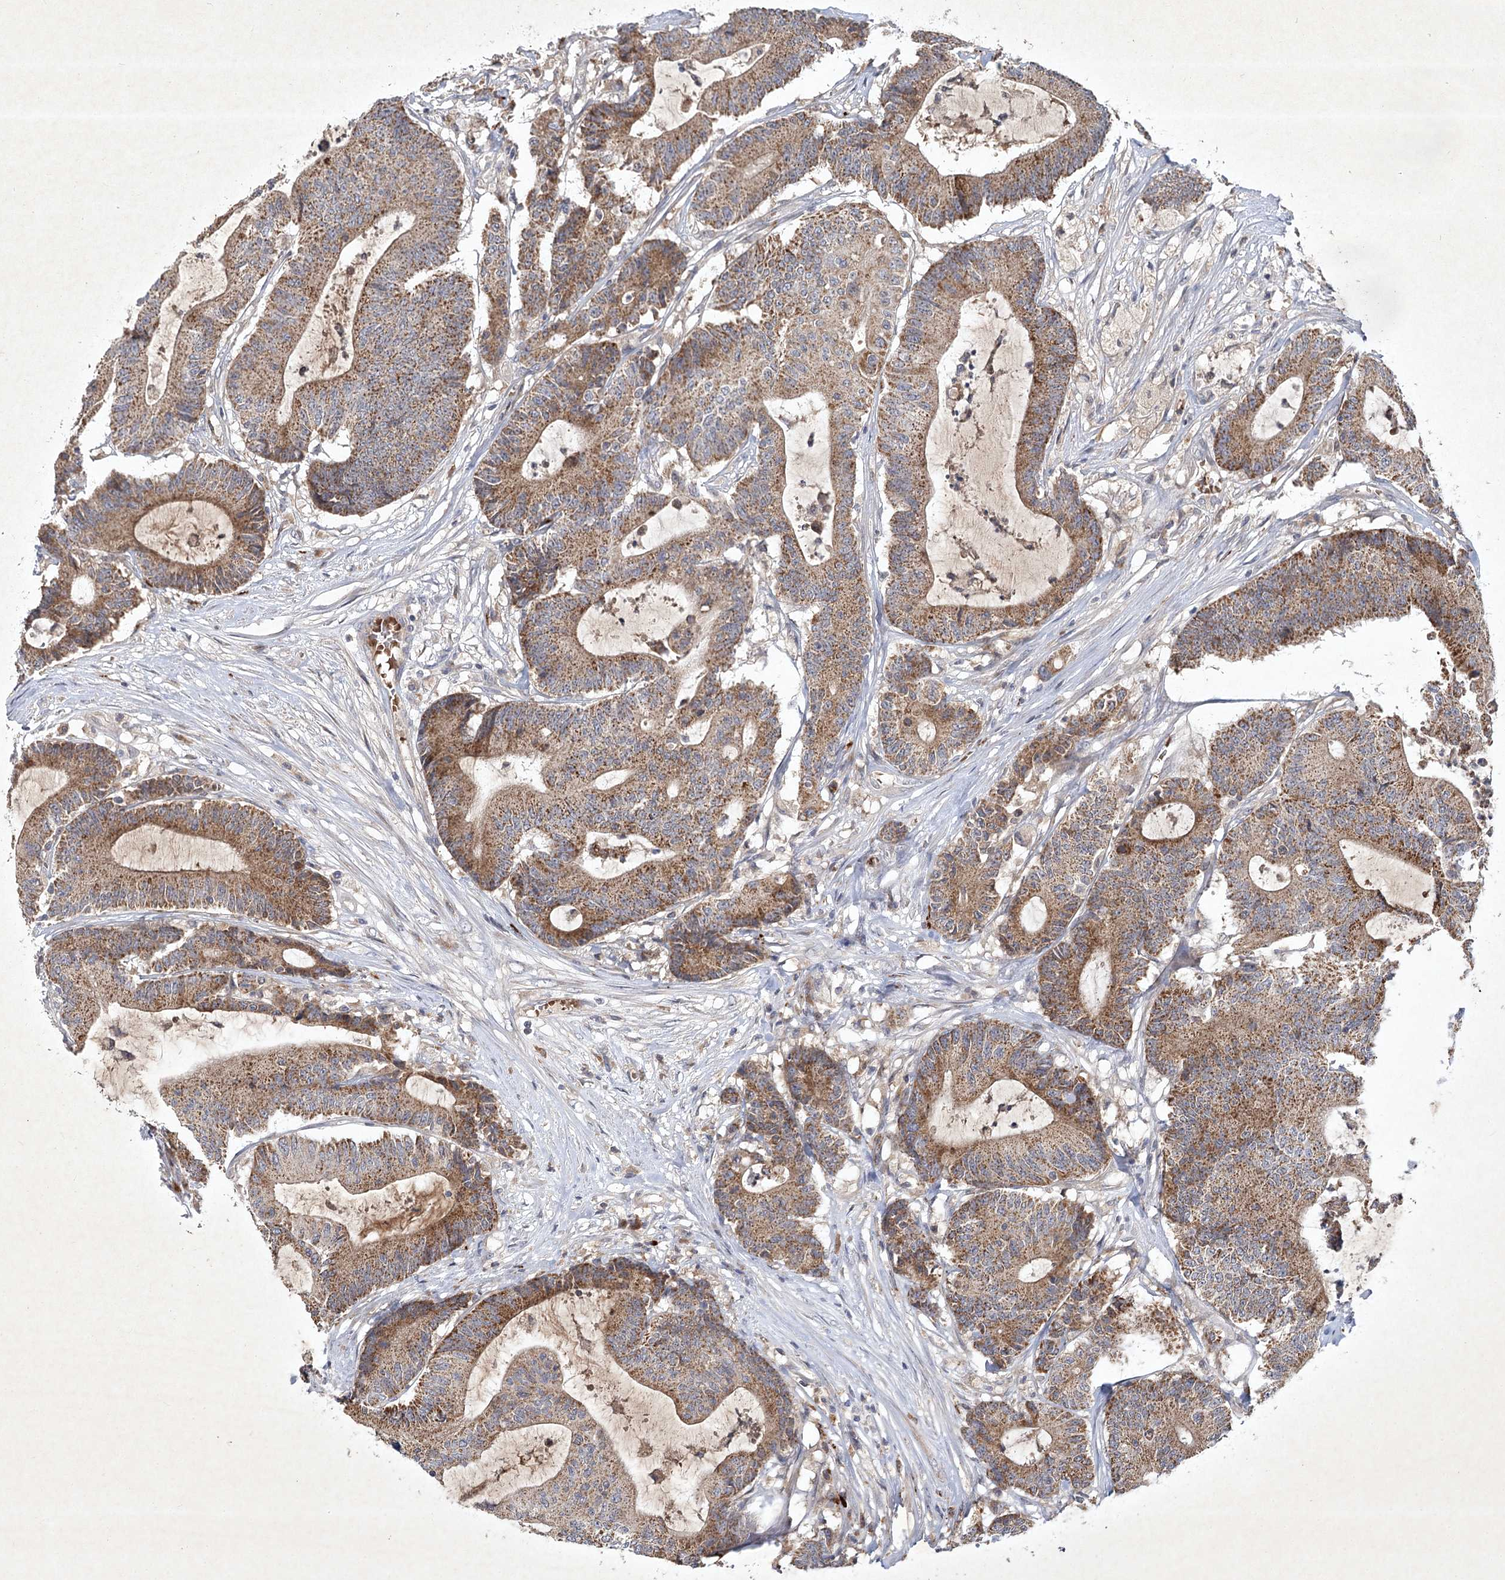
{"staining": {"intensity": "moderate", "quantity": ">75%", "location": "cytoplasmic/membranous"}, "tissue": "colorectal cancer", "cell_type": "Tumor cells", "image_type": "cancer", "snomed": [{"axis": "morphology", "description": "Adenocarcinoma, NOS"}, {"axis": "topography", "description": "Colon"}], "caption": "DAB immunohistochemical staining of human colorectal cancer shows moderate cytoplasmic/membranous protein expression in about >75% of tumor cells.", "gene": "PYROXD2", "patient": {"sex": "female", "age": 84}}